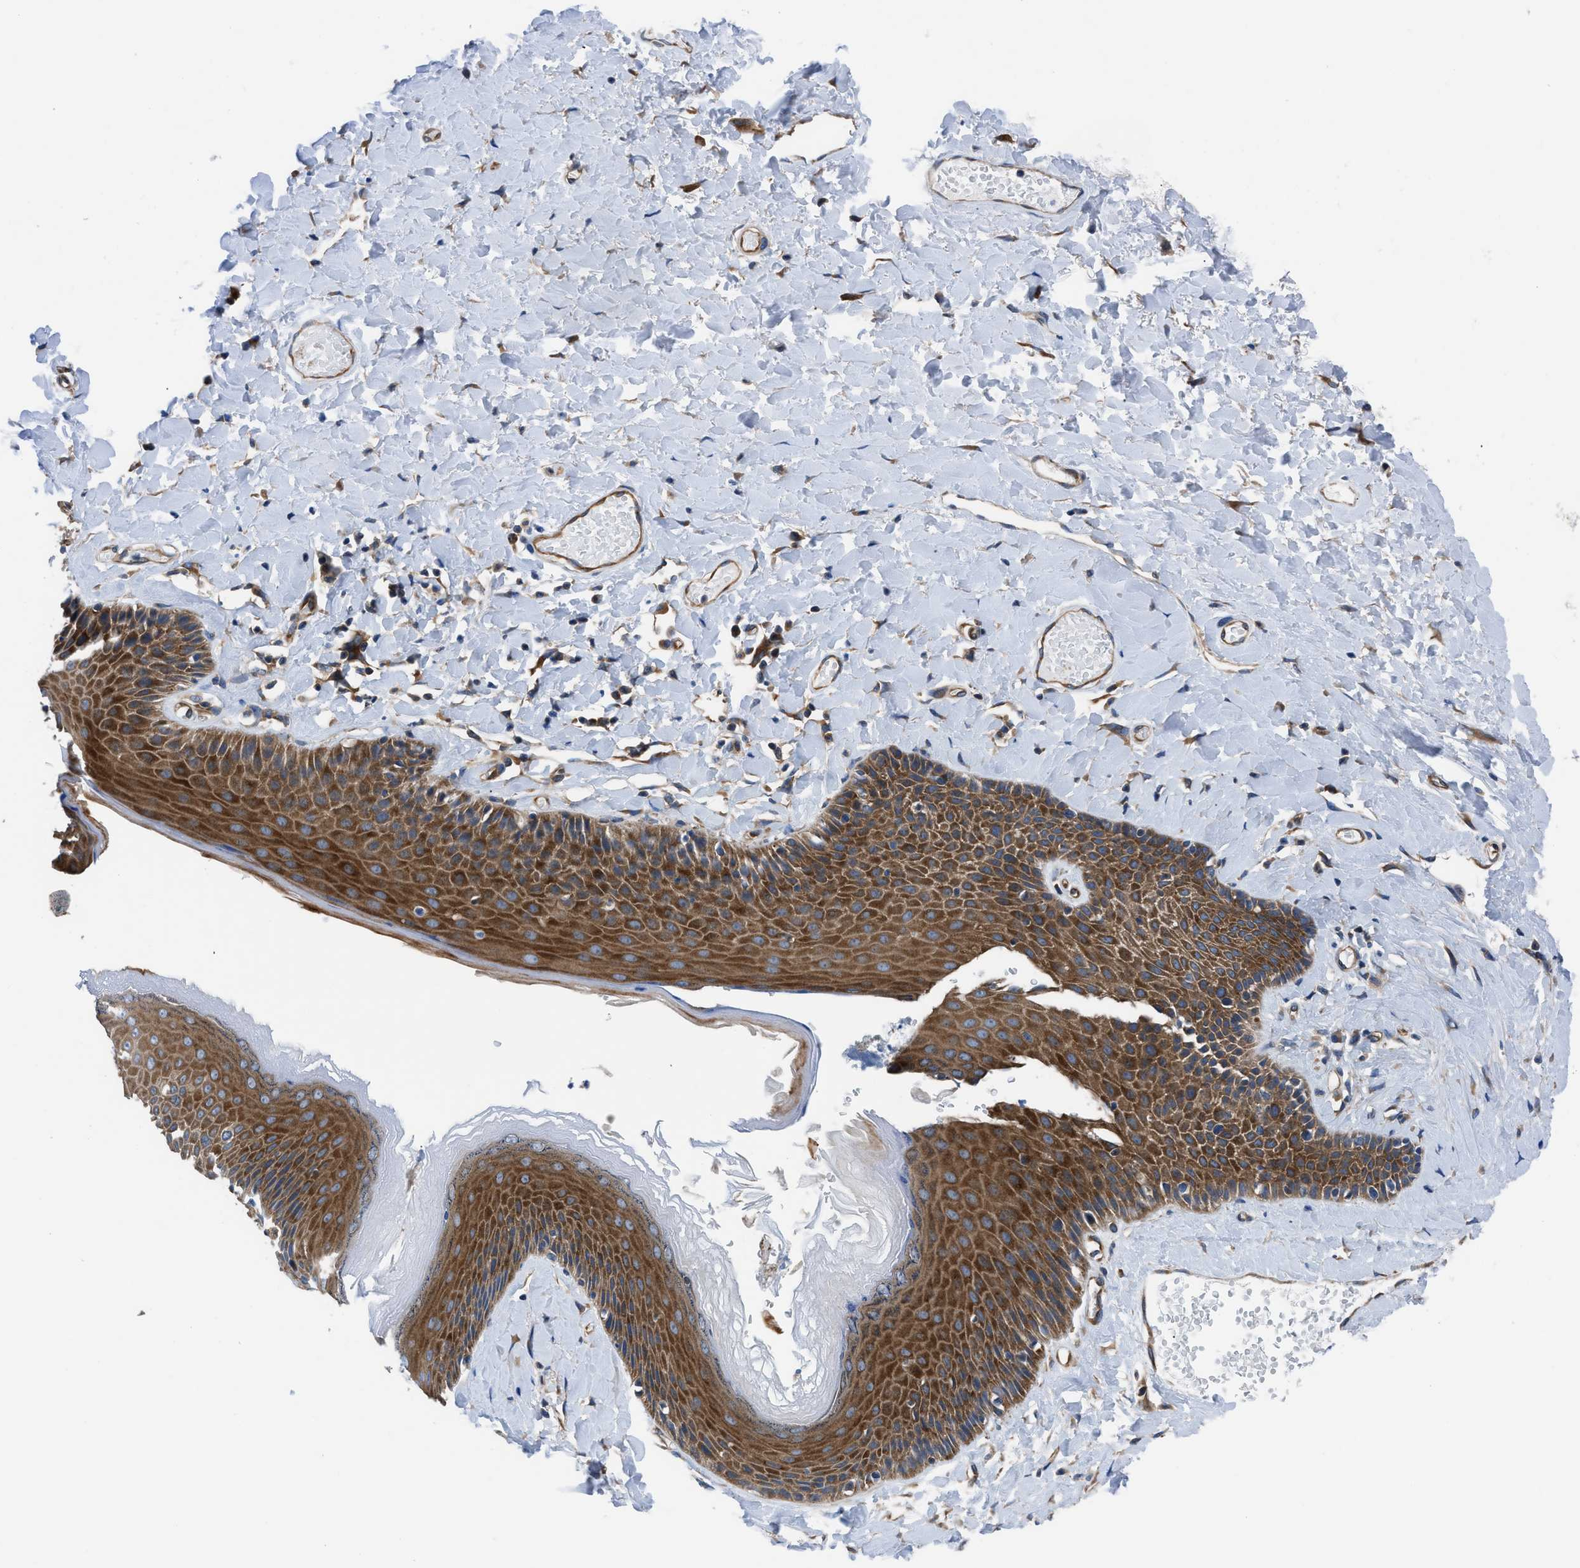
{"staining": {"intensity": "strong", "quantity": ">75%", "location": "cytoplasmic/membranous"}, "tissue": "skin", "cell_type": "Epidermal cells", "image_type": "normal", "snomed": [{"axis": "morphology", "description": "Normal tissue, NOS"}, {"axis": "topography", "description": "Anal"}], "caption": "Protein expression analysis of unremarkable human skin reveals strong cytoplasmic/membranous expression in about >75% of epidermal cells.", "gene": "TRIP4", "patient": {"sex": "male", "age": 69}}